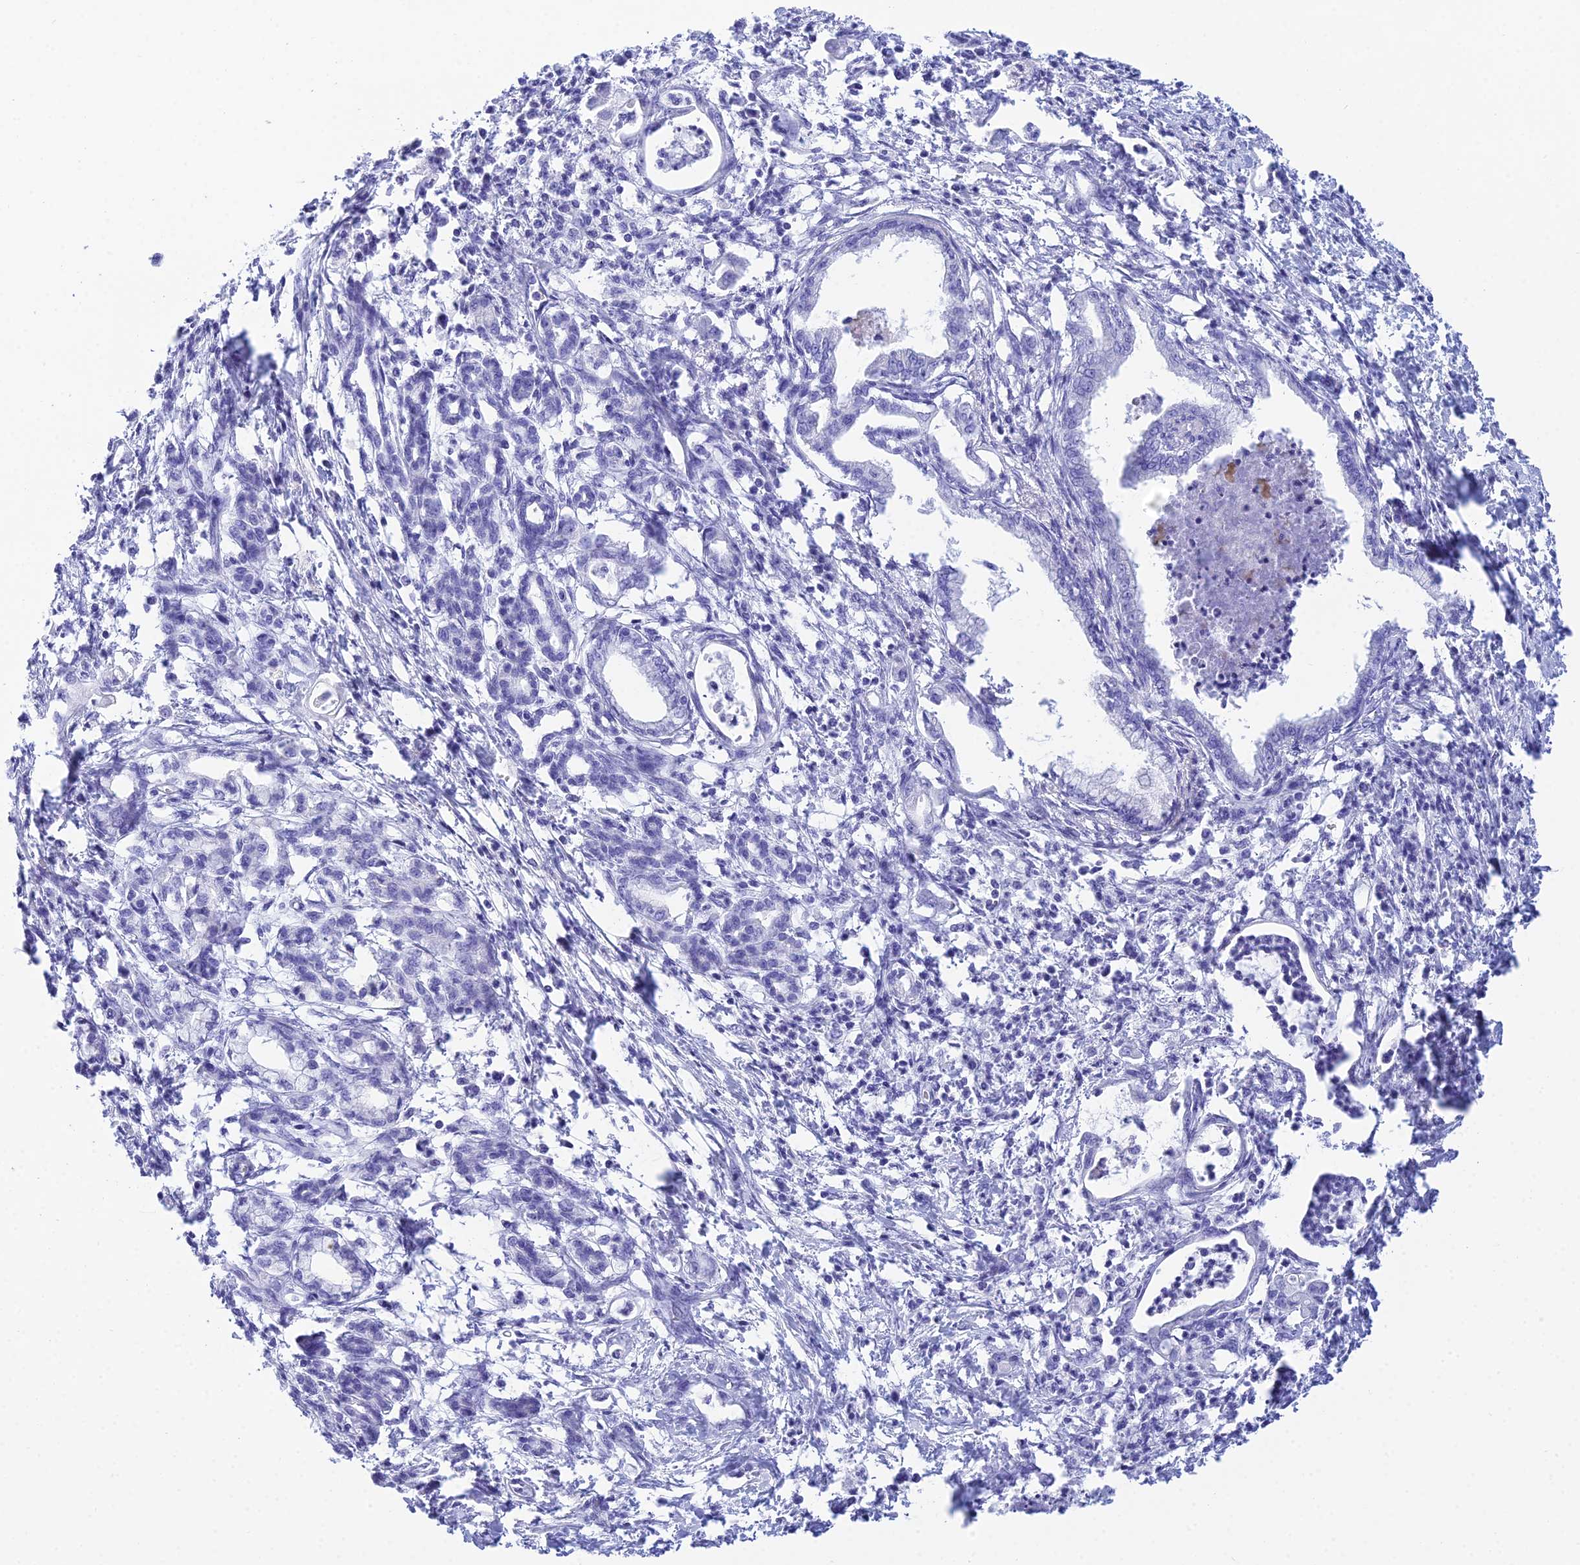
{"staining": {"intensity": "negative", "quantity": "none", "location": "none"}, "tissue": "pancreatic cancer", "cell_type": "Tumor cells", "image_type": "cancer", "snomed": [{"axis": "morphology", "description": "Adenocarcinoma, NOS"}, {"axis": "topography", "description": "Pancreas"}], "caption": "Immunohistochemistry (IHC) micrograph of neoplastic tissue: pancreatic cancer (adenocarcinoma) stained with DAB (3,3'-diaminobenzidine) displays no significant protein staining in tumor cells.", "gene": "PATE4", "patient": {"sex": "female", "age": 55}}